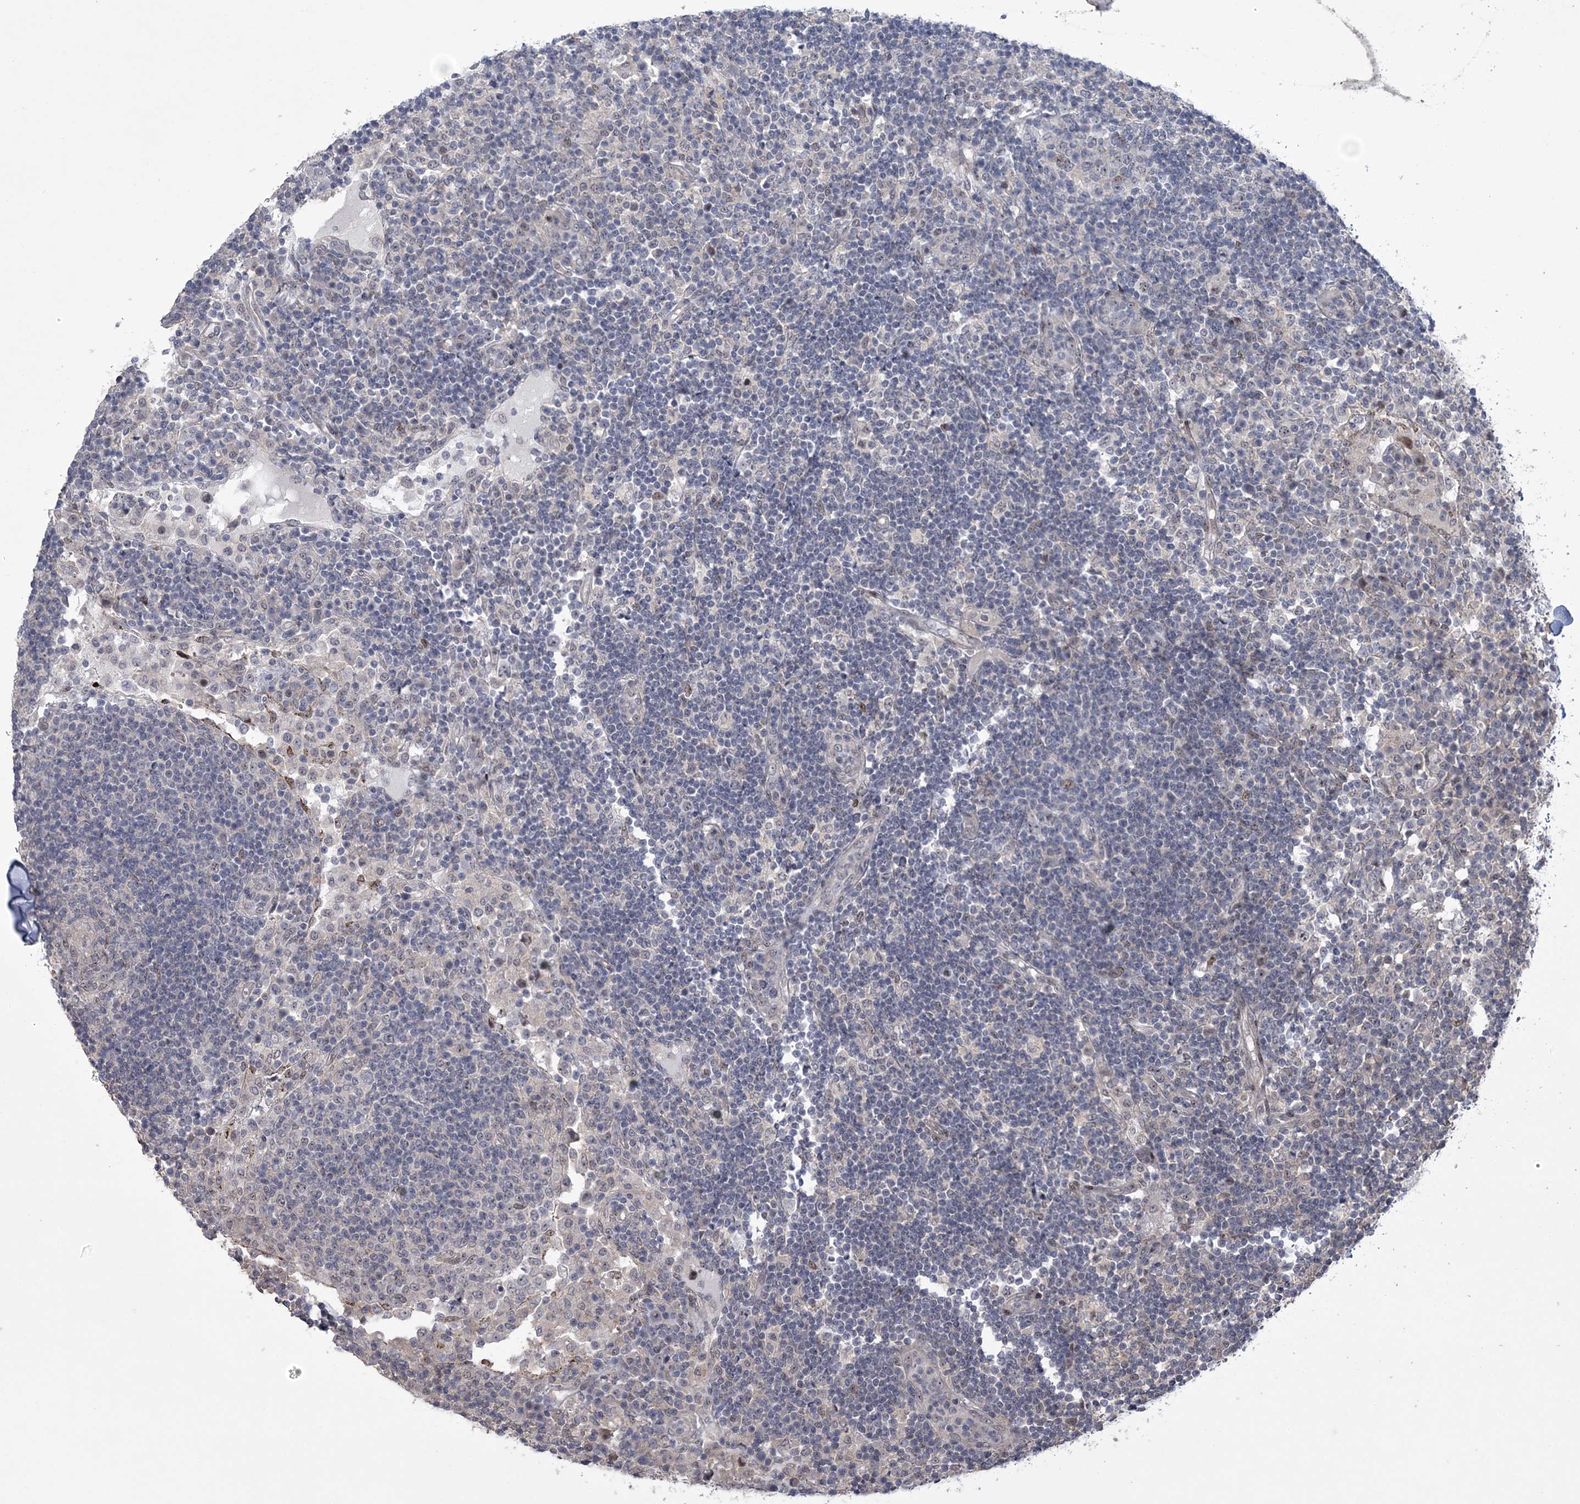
{"staining": {"intensity": "negative", "quantity": "none", "location": "none"}, "tissue": "lymph node", "cell_type": "Germinal center cells", "image_type": "normal", "snomed": [{"axis": "morphology", "description": "Normal tissue, NOS"}, {"axis": "topography", "description": "Lymph node"}], "caption": "Lymph node was stained to show a protein in brown. There is no significant staining in germinal center cells. Nuclei are stained in blue.", "gene": "HOMEZ", "patient": {"sex": "female", "age": 53}}